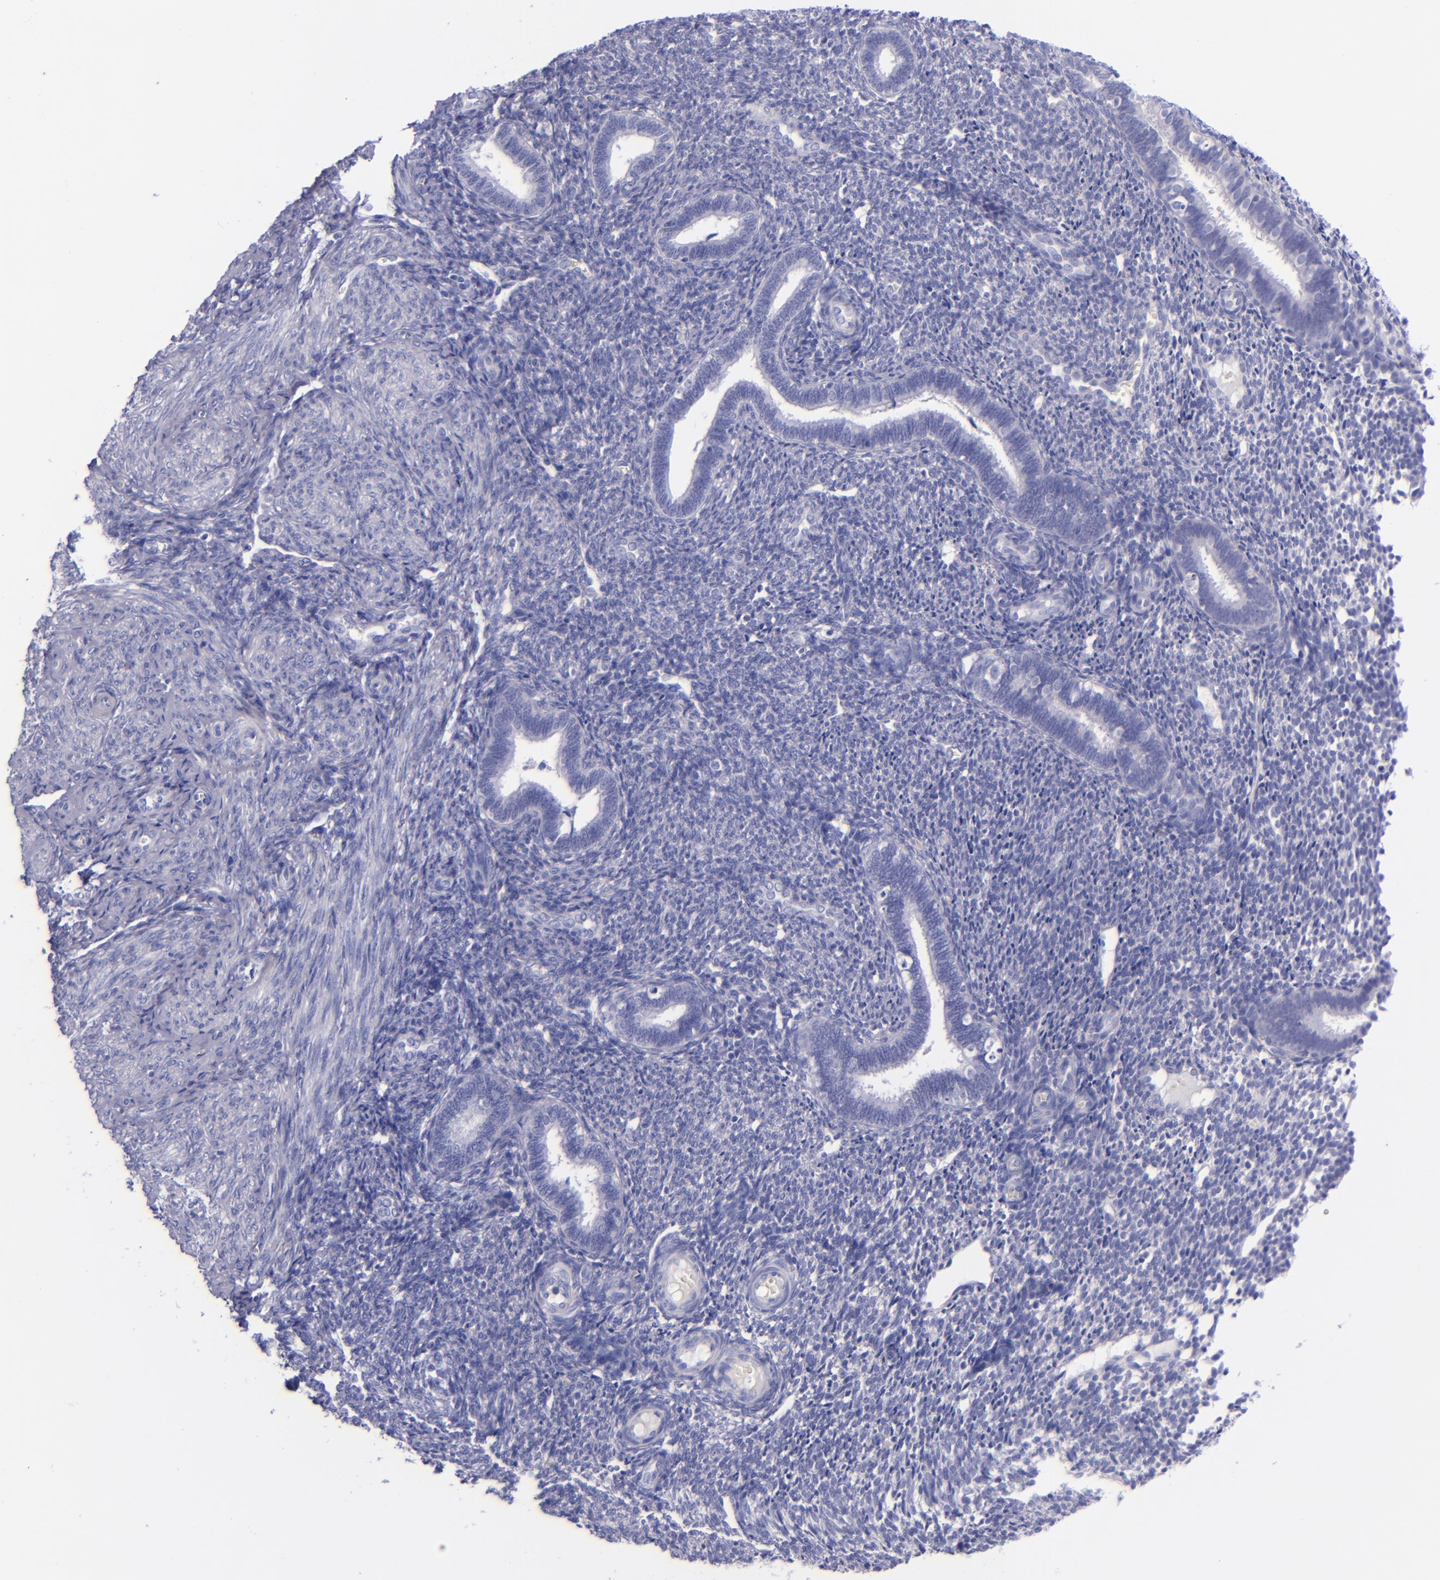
{"staining": {"intensity": "negative", "quantity": "none", "location": "none"}, "tissue": "endometrium", "cell_type": "Cells in endometrial stroma", "image_type": "normal", "snomed": [{"axis": "morphology", "description": "Normal tissue, NOS"}, {"axis": "topography", "description": "Endometrium"}], "caption": "This is an immunohistochemistry image of unremarkable endometrium. There is no expression in cells in endometrial stroma.", "gene": "LAG3", "patient": {"sex": "female", "age": 27}}